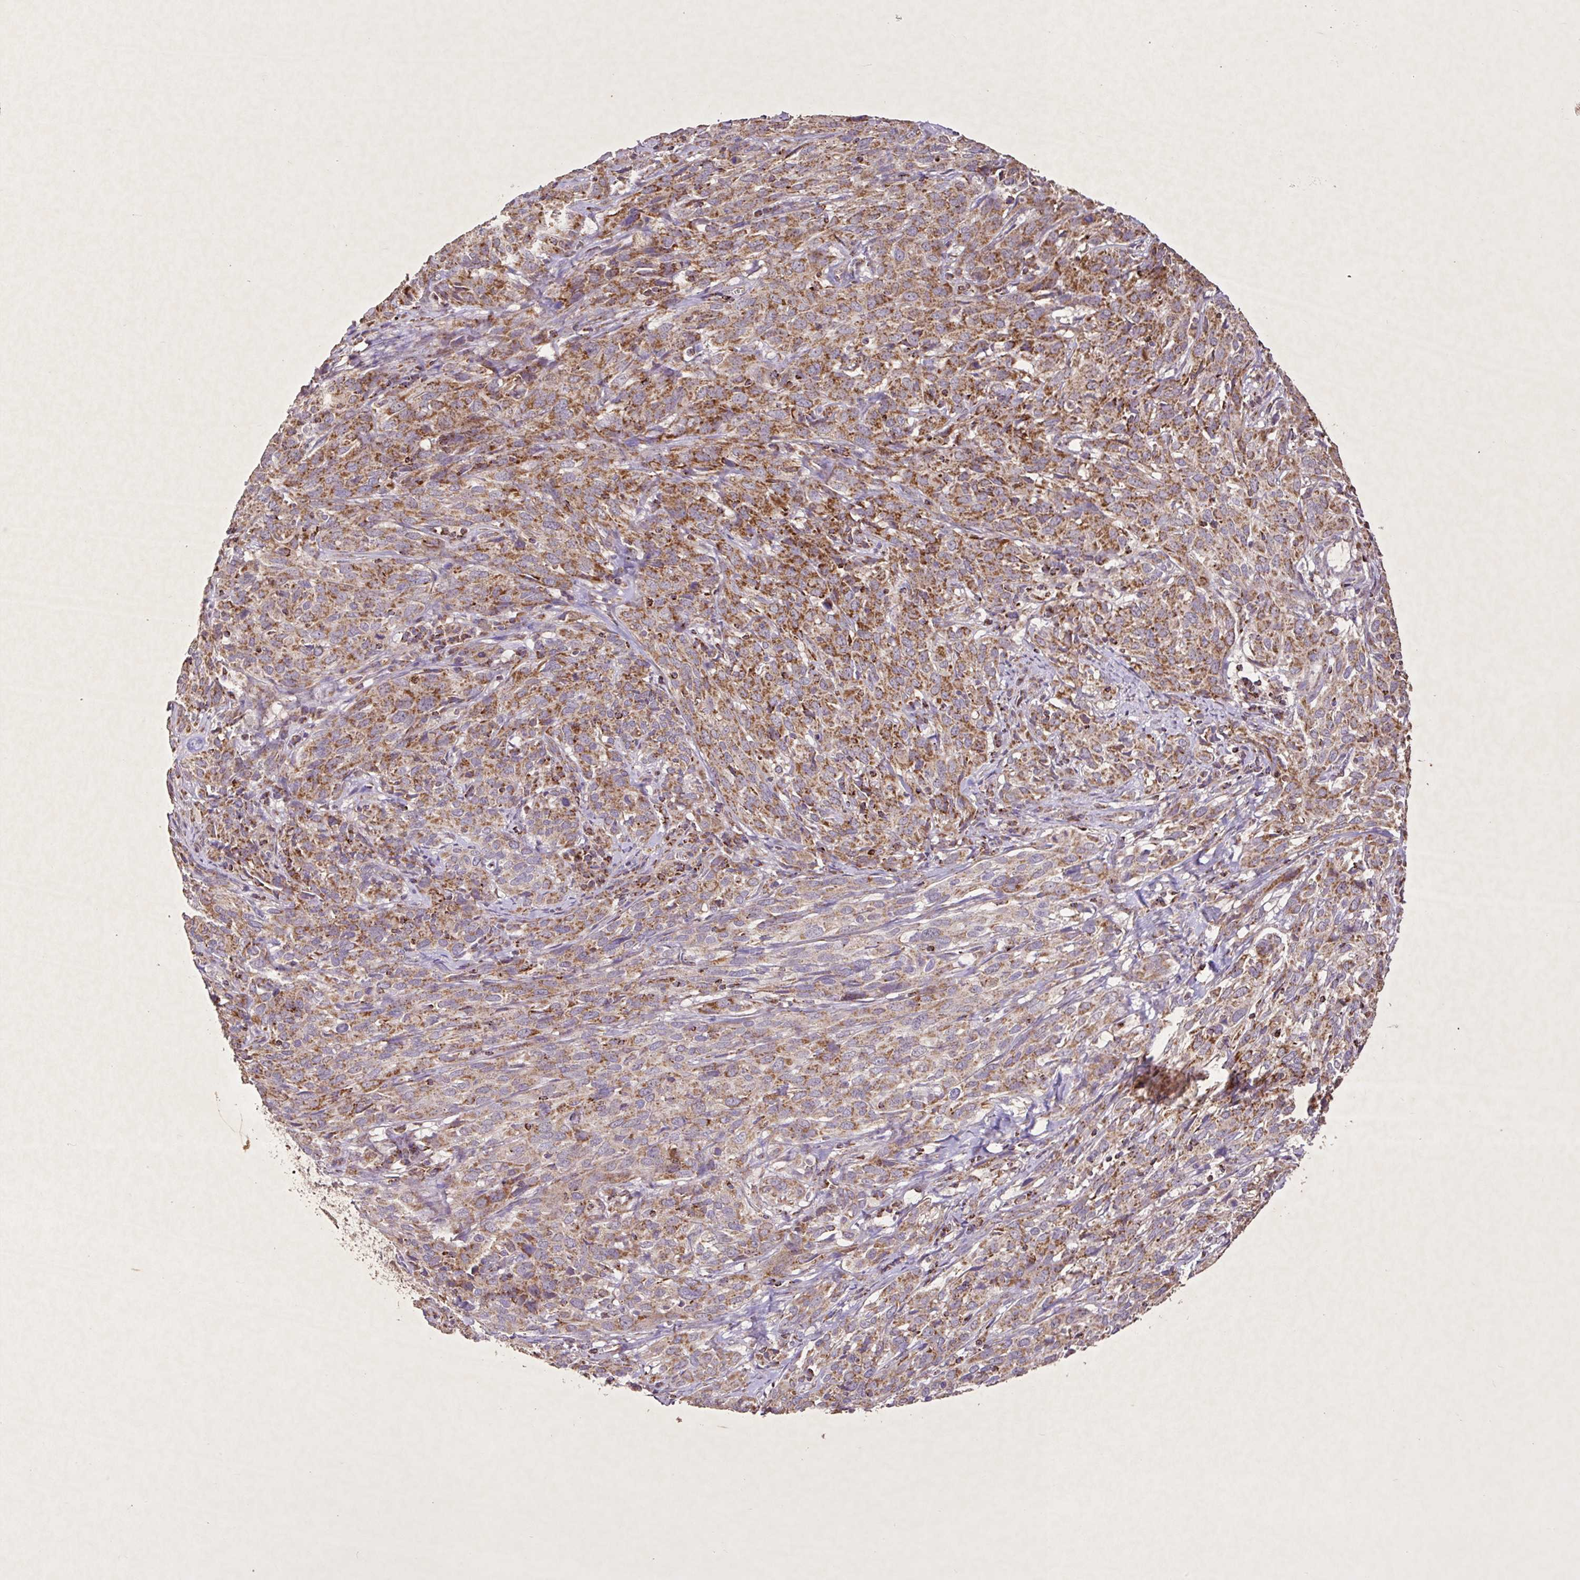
{"staining": {"intensity": "moderate", "quantity": ">75%", "location": "cytoplasmic/membranous"}, "tissue": "cervical cancer", "cell_type": "Tumor cells", "image_type": "cancer", "snomed": [{"axis": "morphology", "description": "Squamous cell carcinoma, NOS"}, {"axis": "topography", "description": "Cervix"}], "caption": "The micrograph displays a brown stain indicating the presence of a protein in the cytoplasmic/membranous of tumor cells in cervical cancer (squamous cell carcinoma). Using DAB (brown) and hematoxylin (blue) stains, captured at high magnification using brightfield microscopy.", "gene": "AGK", "patient": {"sex": "female", "age": 51}}